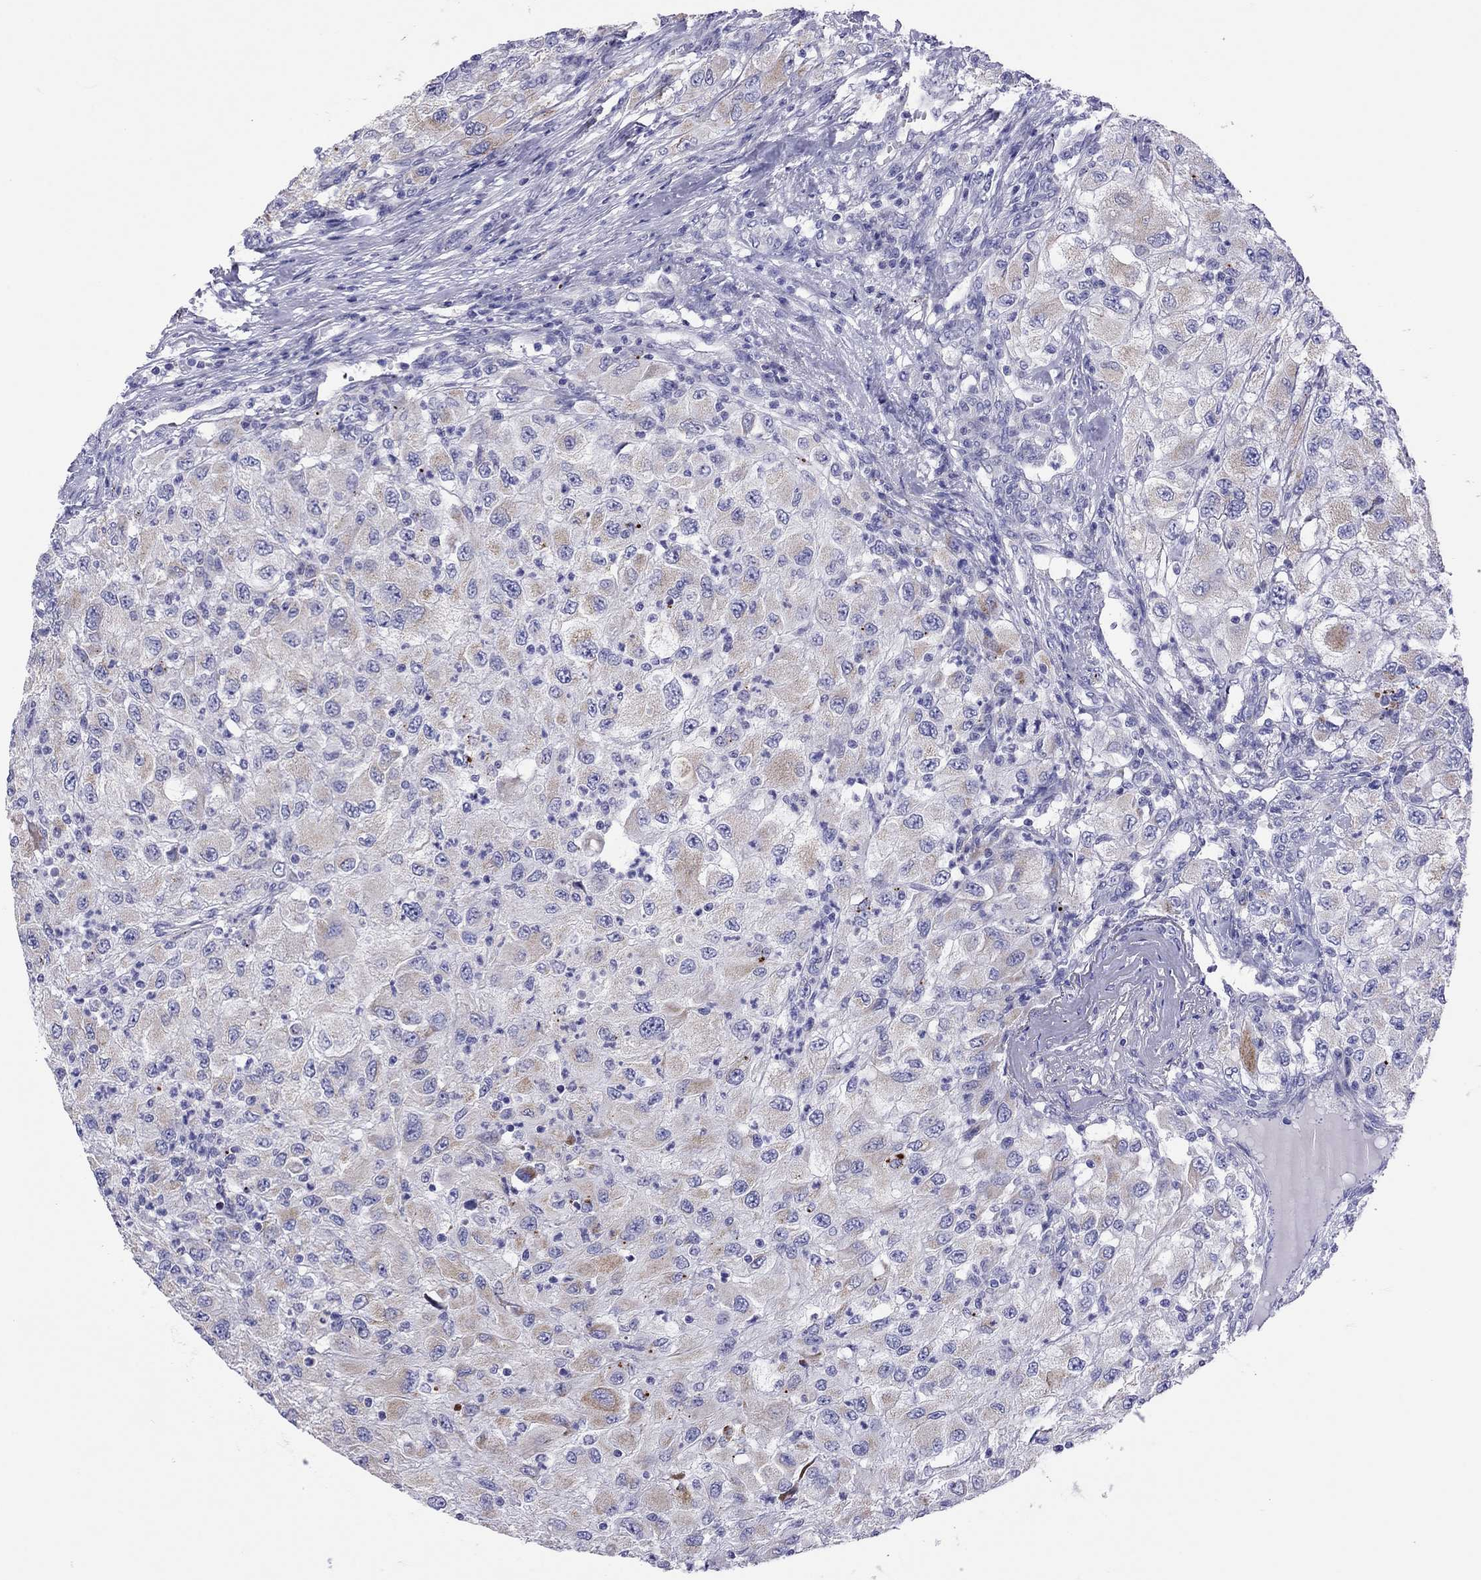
{"staining": {"intensity": "moderate", "quantity": "<25%", "location": "cytoplasmic/membranous"}, "tissue": "renal cancer", "cell_type": "Tumor cells", "image_type": "cancer", "snomed": [{"axis": "morphology", "description": "Adenocarcinoma, NOS"}, {"axis": "topography", "description": "Kidney"}], "caption": "Brown immunohistochemical staining in human renal adenocarcinoma exhibits moderate cytoplasmic/membranous staining in about <25% of tumor cells.", "gene": "COL9A1", "patient": {"sex": "female", "age": 67}}